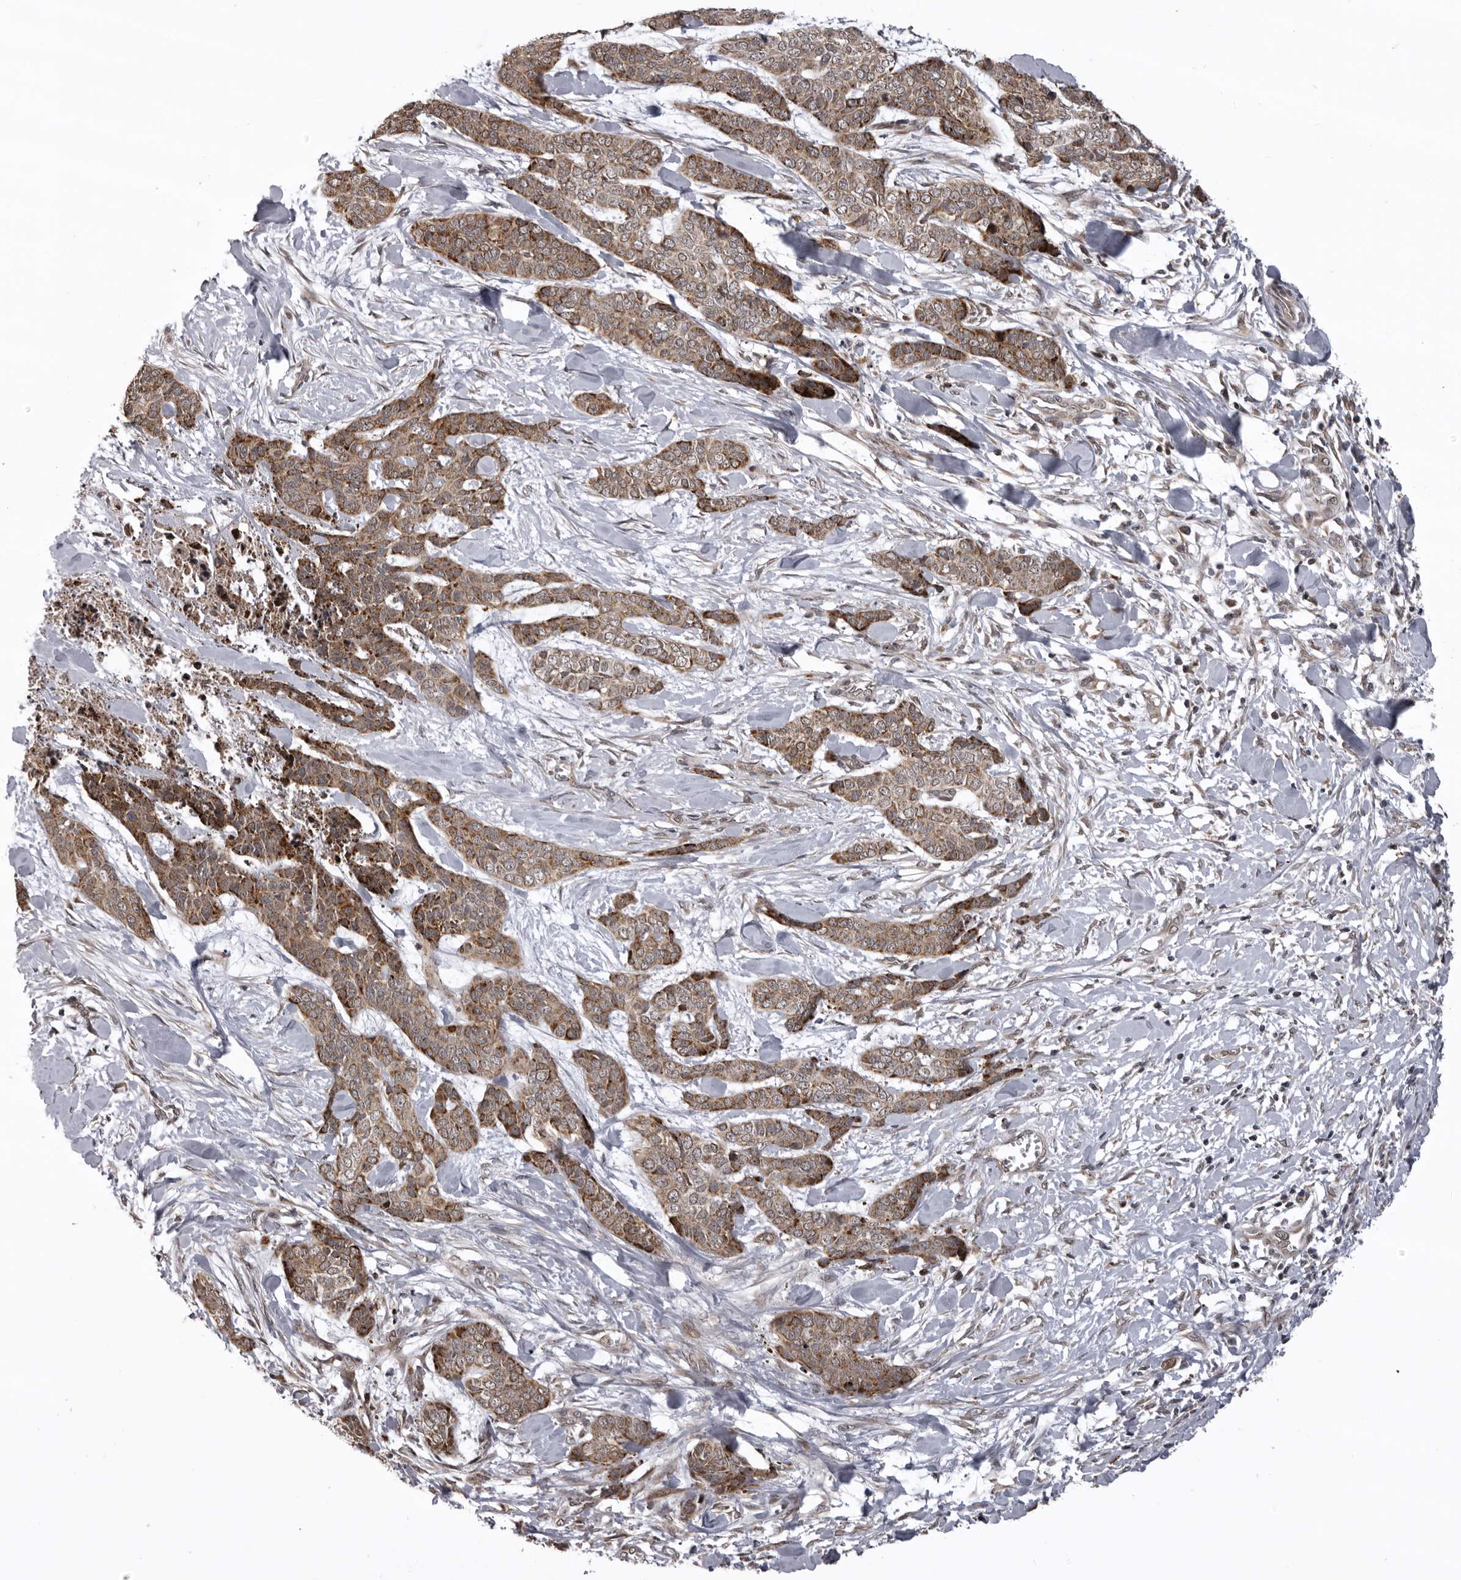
{"staining": {"intensity": "moderate", "quantity": ">75%", "location": "cytoplasmic/membranous"}, "tissue": "skin cancer", "cell_type": "Tumor cells", "image_type": "cancer", "snomed": [{"axis": "morphology", "description": "Basal cell carcinoma"}, {"axis": "topography", "description": "Skin"}], "caption": "Protein staining of skin cancer tissue shows moderate cytoplasmic/membranous expression in about >75% of tumor cells.", "gene": "C1orf109", "patient": {"sex": "female", "age": 64}}